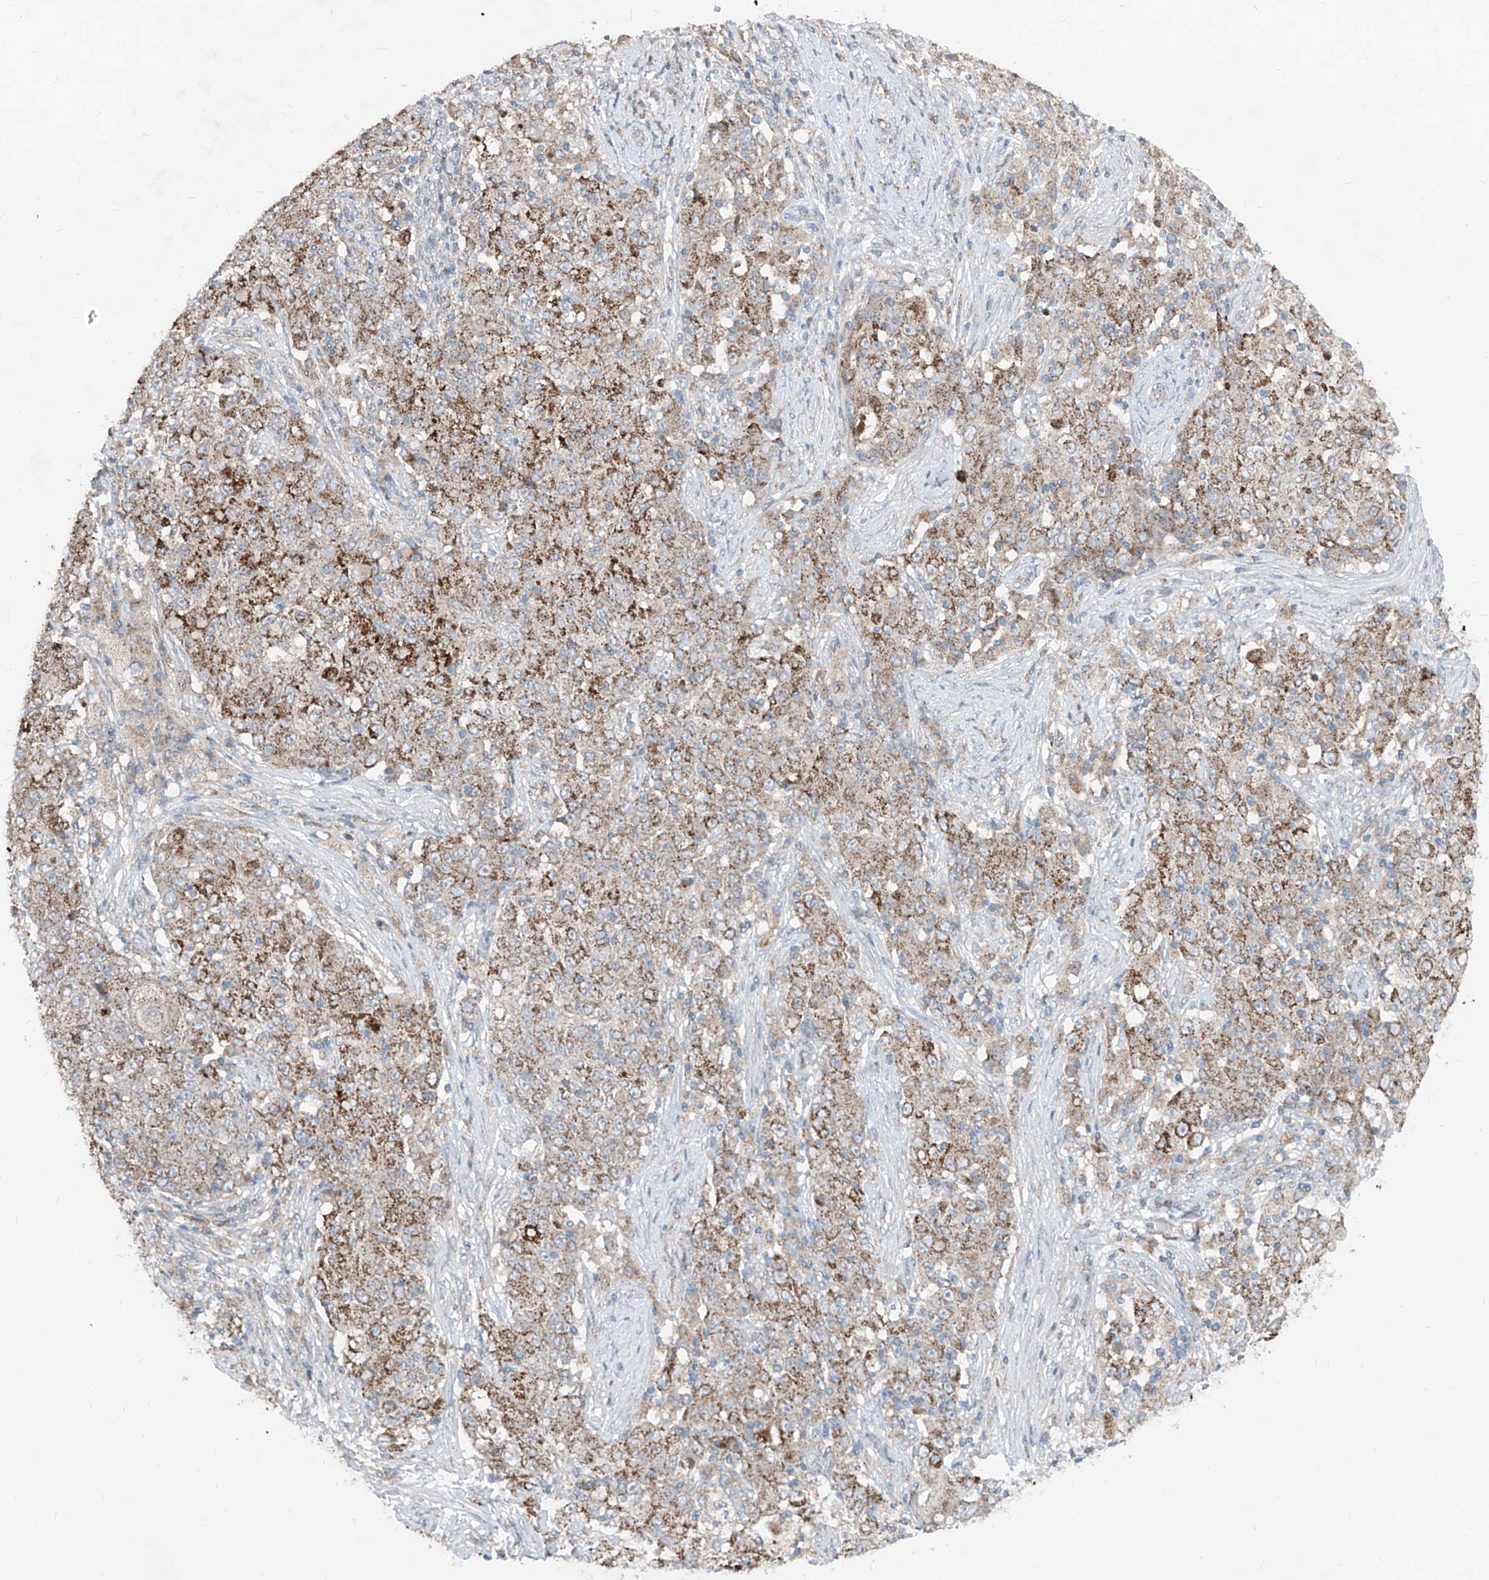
{"staining": {"intensity": "strong", "quantity": "25%-75%", "location": "cytoplasmic/membranous"}, "tissue": "ovarian cancer", "cell_type": "Tumor cells", "image_type": "cancer", "snomed": [{"axis": "morphology", "description": "Carcinoma, endometroid"}, {"axis": "topography", "description": "Ovary"}], "caption": "IHC (DAB (3,3'-diaminobenzidine)) staining of human ovarian cancer (endometroid carcinoma) reveals strong cytoplasmic/membranous protein positivity in about 25%-75% of tumor cells.", "gene": "ABCD3", "patient": {"sex": "female", "age": 42}}